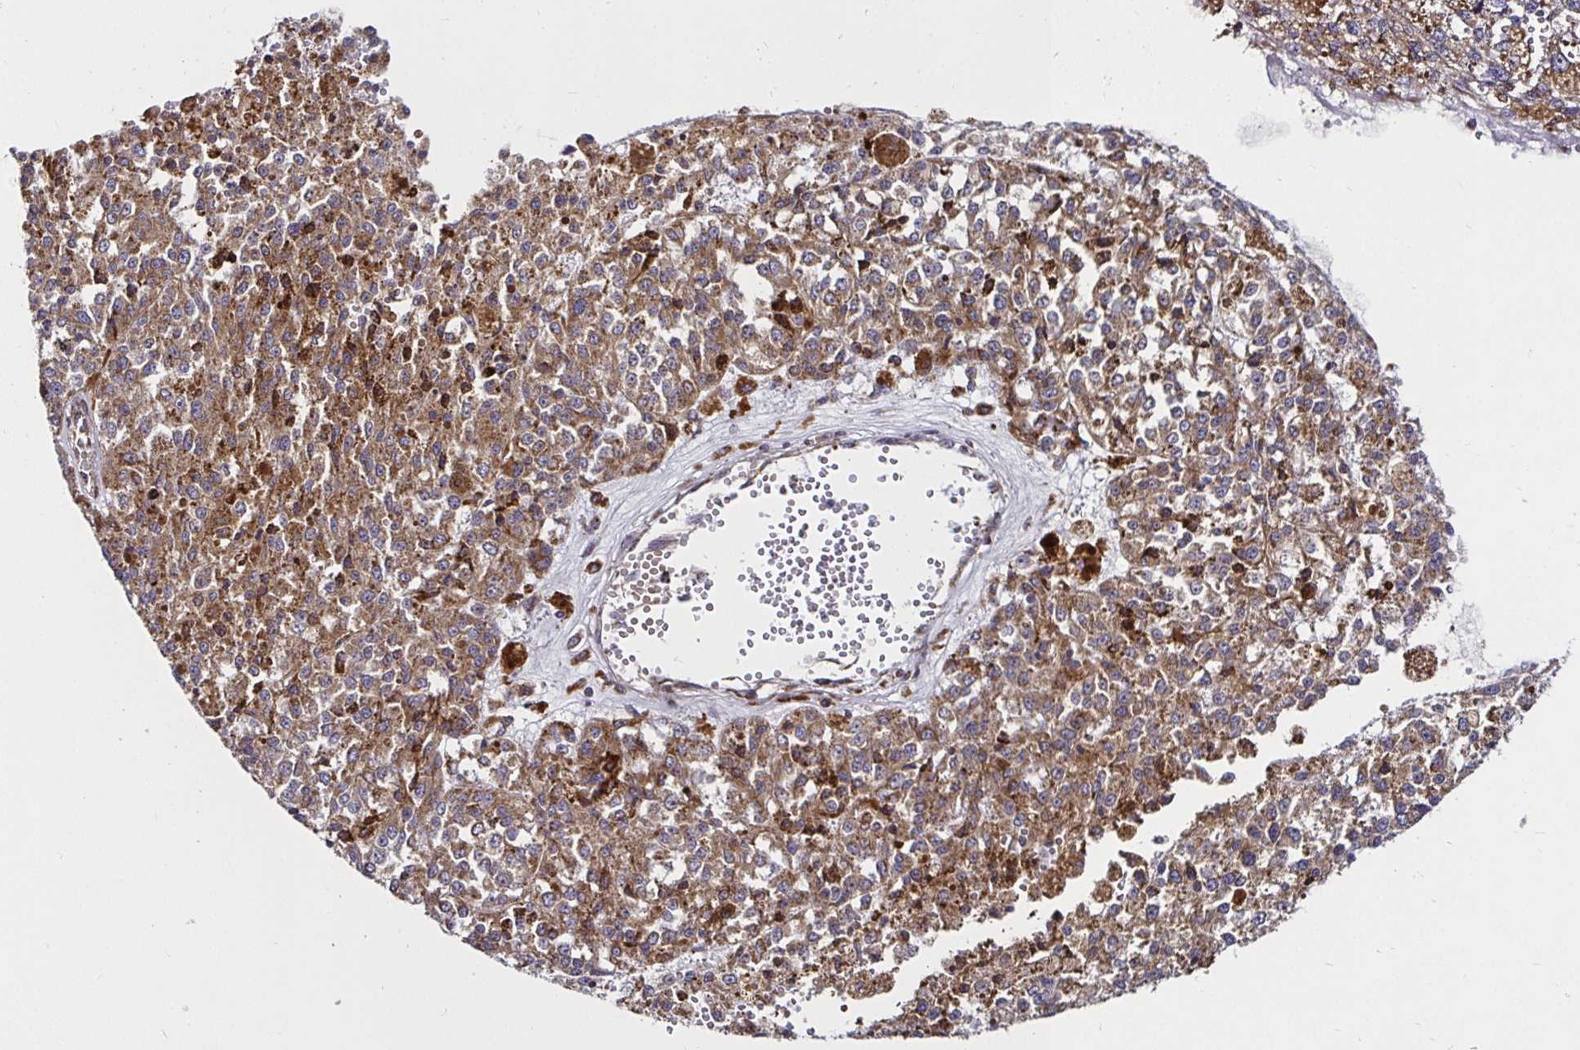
{"staining": {"intensity": "moderate", "quantity": ">75%", "location": "cytoplasmic/membranous"}, "tissue": "melanoma", "cell_type": "Tumor cells", "image_type": "cancer", "snomed": [{"axis": "morphology", "description": "Malignant melanoma, Metastatic site"}, {"axis": "topography", "description": "Lymph node"}], "caption": "An image of human malignant melanoma (metastatic site) stained for a protein exhibits moderate cytoplasmic/membranous brown staining in tumor cells. Nuclei are stained in blue.", "gene": "SMYD3", "patient": {"sex": "female", "age": 64}}